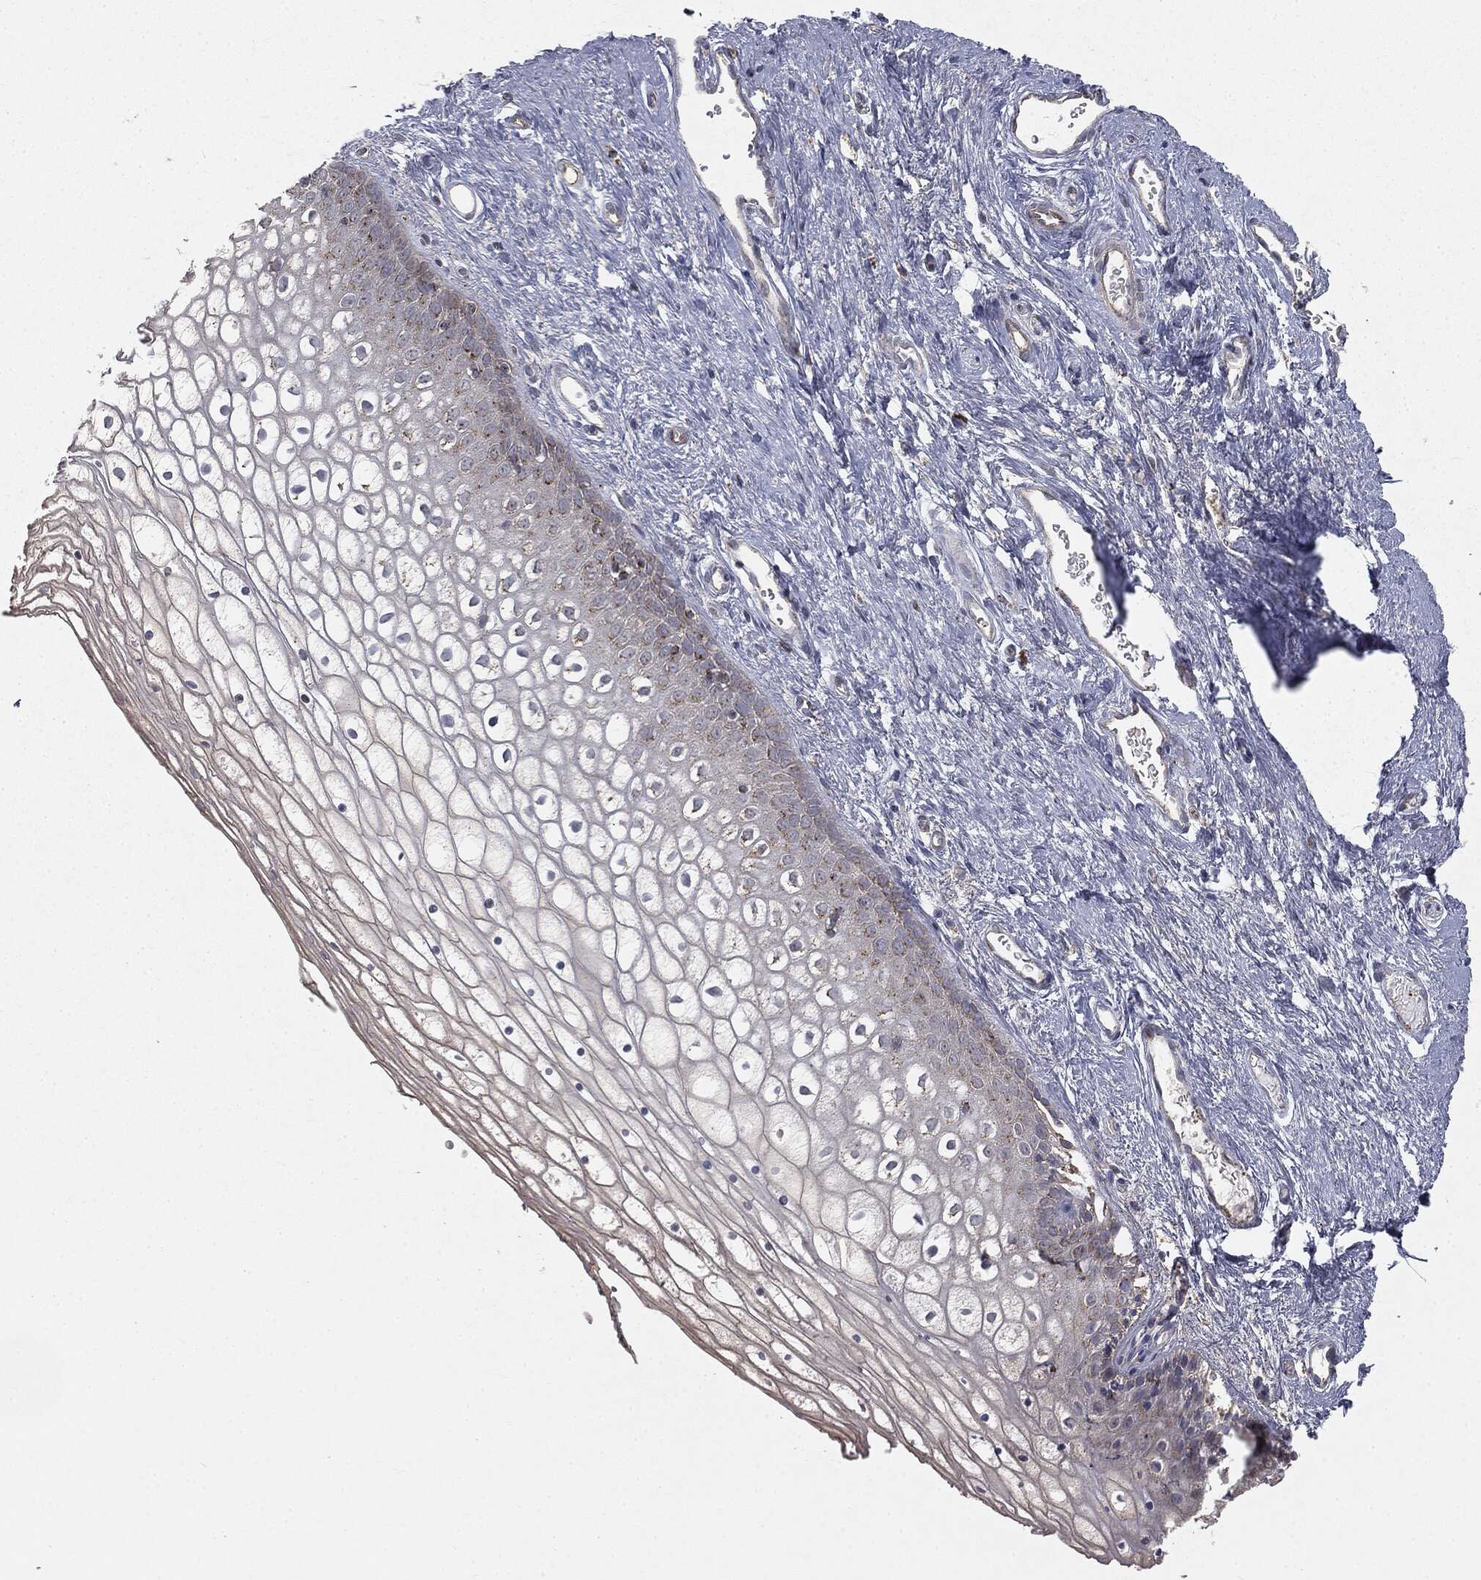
{"staining": {"intensity": "moderate", "quantity": "<25%", "location": "cytoplasmic/membranous"}, "tissue": "vagina", "cell_type": "Squamous epithelial cells", "image_type": "normal", "snomed": [{"axis": "morphology", "description": "Normal tissue, NOS"}, {"axis": "topography", "description": "Vagina"}], "caption": "Moderate cytoplasmic/membranous protein expression is identified in about <25% of squamous epithelial cells in vagina. The staining is performed using DAB brown chromogen to label protein expression. The nuclei are counter-stained blue using hematoxylin.", "gene": "CTSA", "patient": {"sex": "female", "age": 32}}